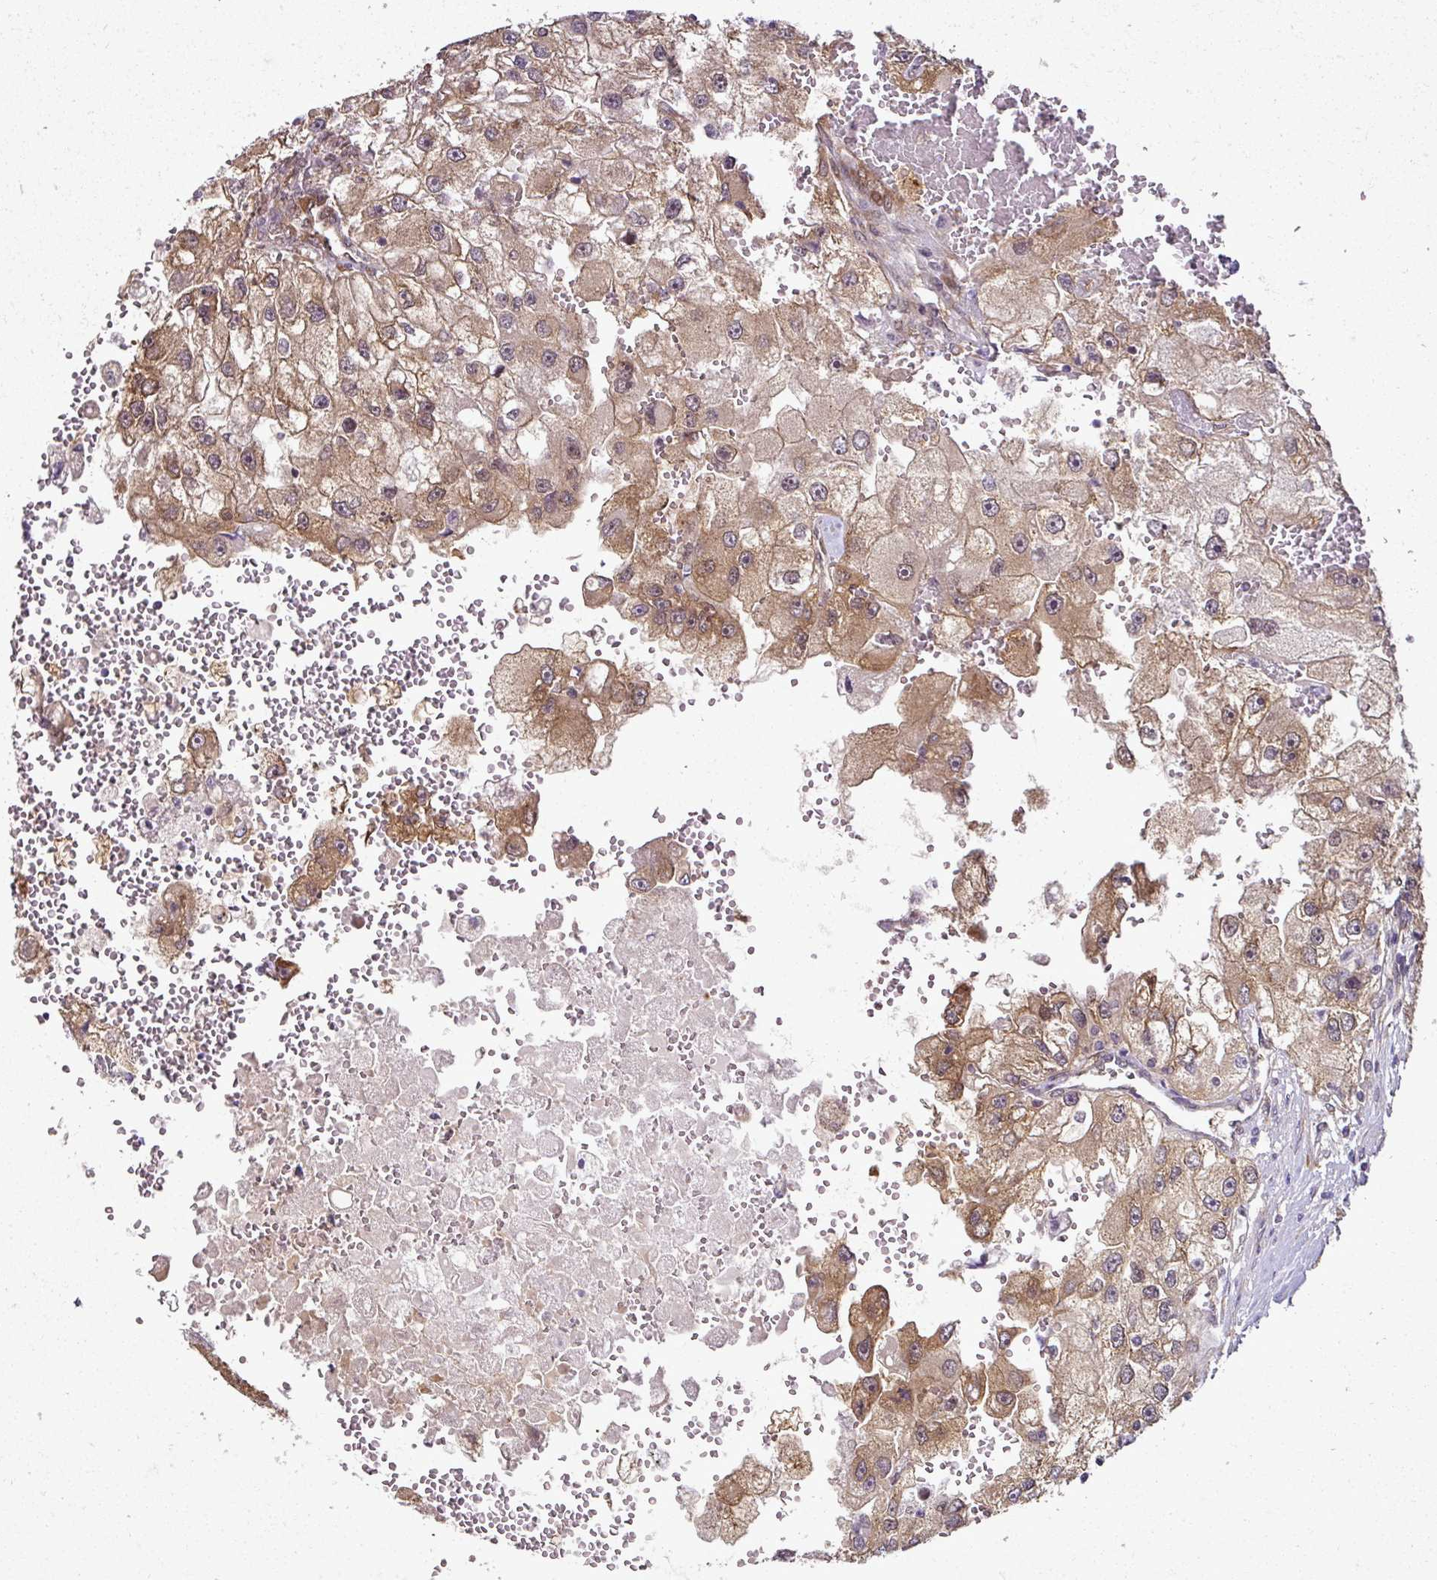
{"staining": {"intensity": "moderate", "quantity": ">75%", "location": "cytoplasmic/membranous"}, "tissue": "renal cancer", "cell_type": "Tumor cells", "image_type": "cancer", "snomed": [{"axis": "morphology", "description": "Adenocarcinoma, NOS"}, {"axis": "topography", "description": "Kidney"}], "caption": "Immunohistochemical staining of adenocarcinoma (renal) displays medium levels of moderate cytoplasmic/membranous protein expression in about >75% of tumor cells.", "gene": "RBM4B", "patient": {"sex": "male", "age": 63}}